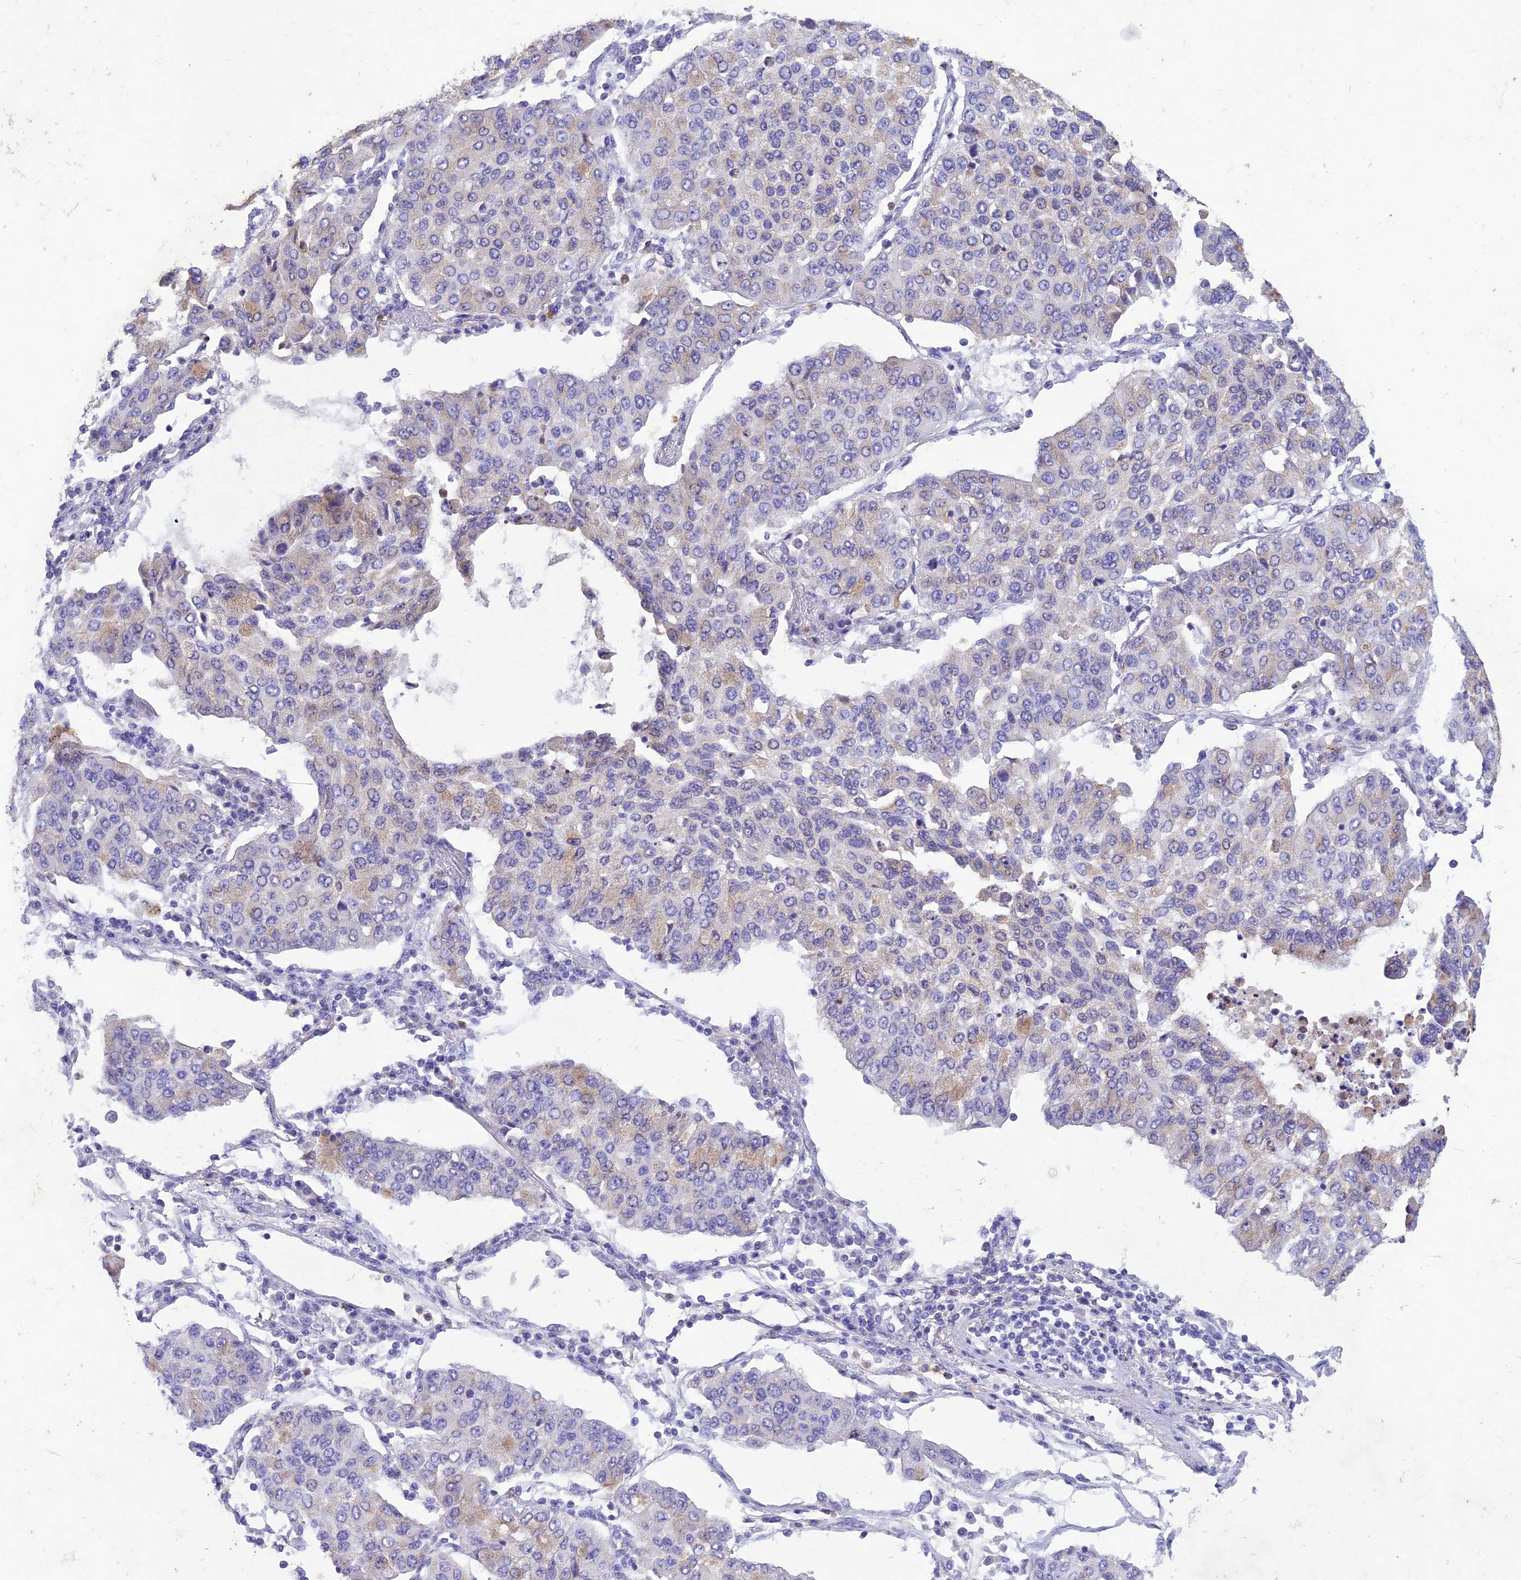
{"staining": {"intensity": "weak", "quantity": "<25%", "location": "cytoplasmic/membranous"}, "tissue": "lung cancer", "cell_type": "Tumor cells", "image_type": "cancer", "snomed": [{"axis": "morphology", "description": "Squamous cell carcinoma, NOS"}, {"axis": "topography", "description": "Lung"}], "caption": "A high-resolution photomicrograph shows immunohistochemistry (IHC) staining of lung cancer, which reveals no significant positivity in tumor cells.", "gene": "SLC13A5", "patient": {"sex": "male", "age": 74}}